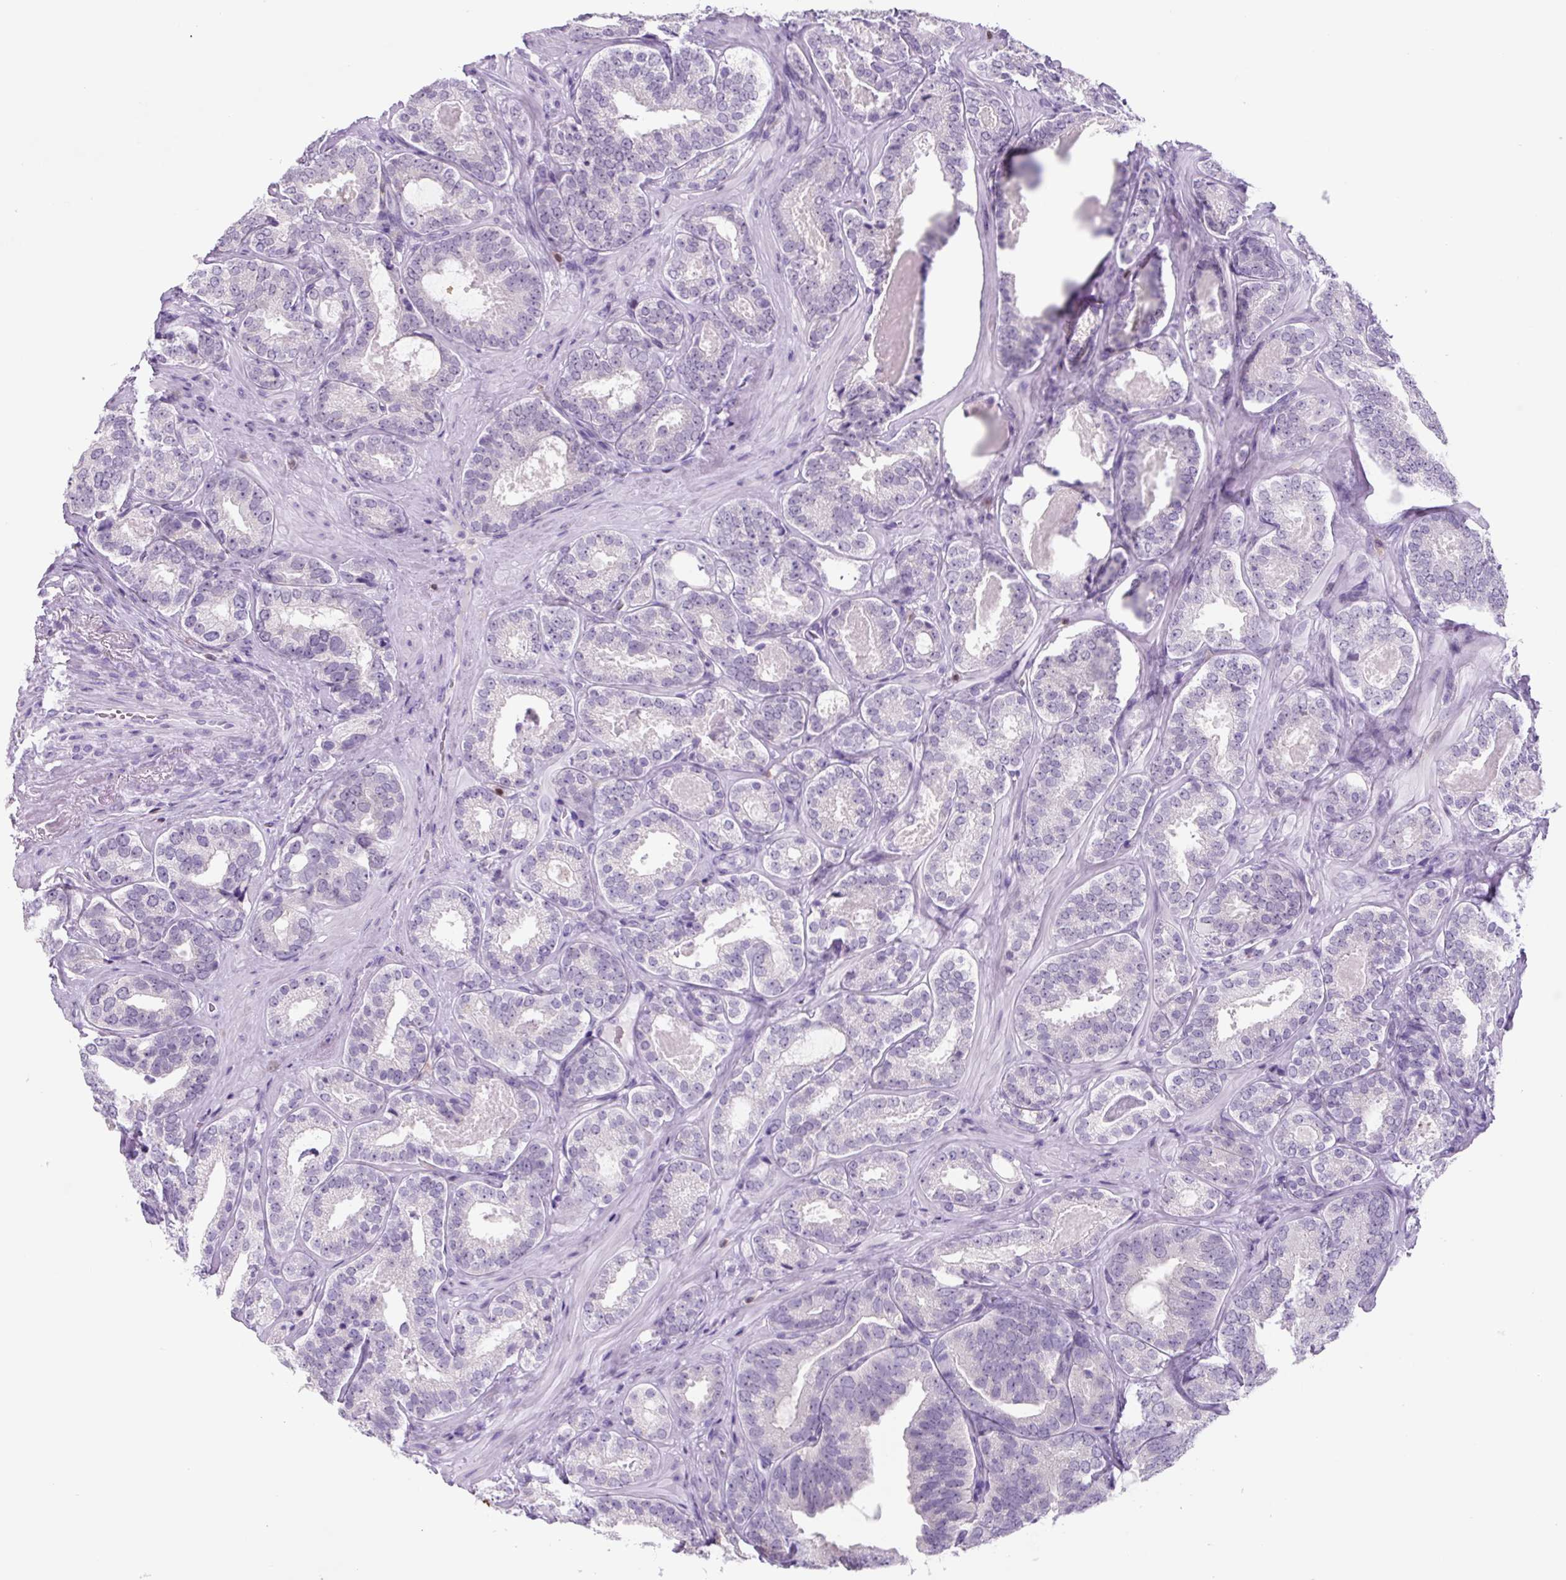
{"staining": {"intensity": "negative", "quantity": "none", "location": "none"}, "tissue": "prostate cancer", "cell_type": "Tumor cells", "image_type": "cancer", "snomed": [{"axis": "morphology", "description": "Adenocarcinoma, High grade"}, {"axis": "topography", "description": "Prostate"}], "caption": "An image of prostate adenocarcinoma (high-grade) stained for a protein reveals no brown staining in tumor cells.", "gene": "TNFRSF8", "patient": {"sex": "male", "age": 65}}